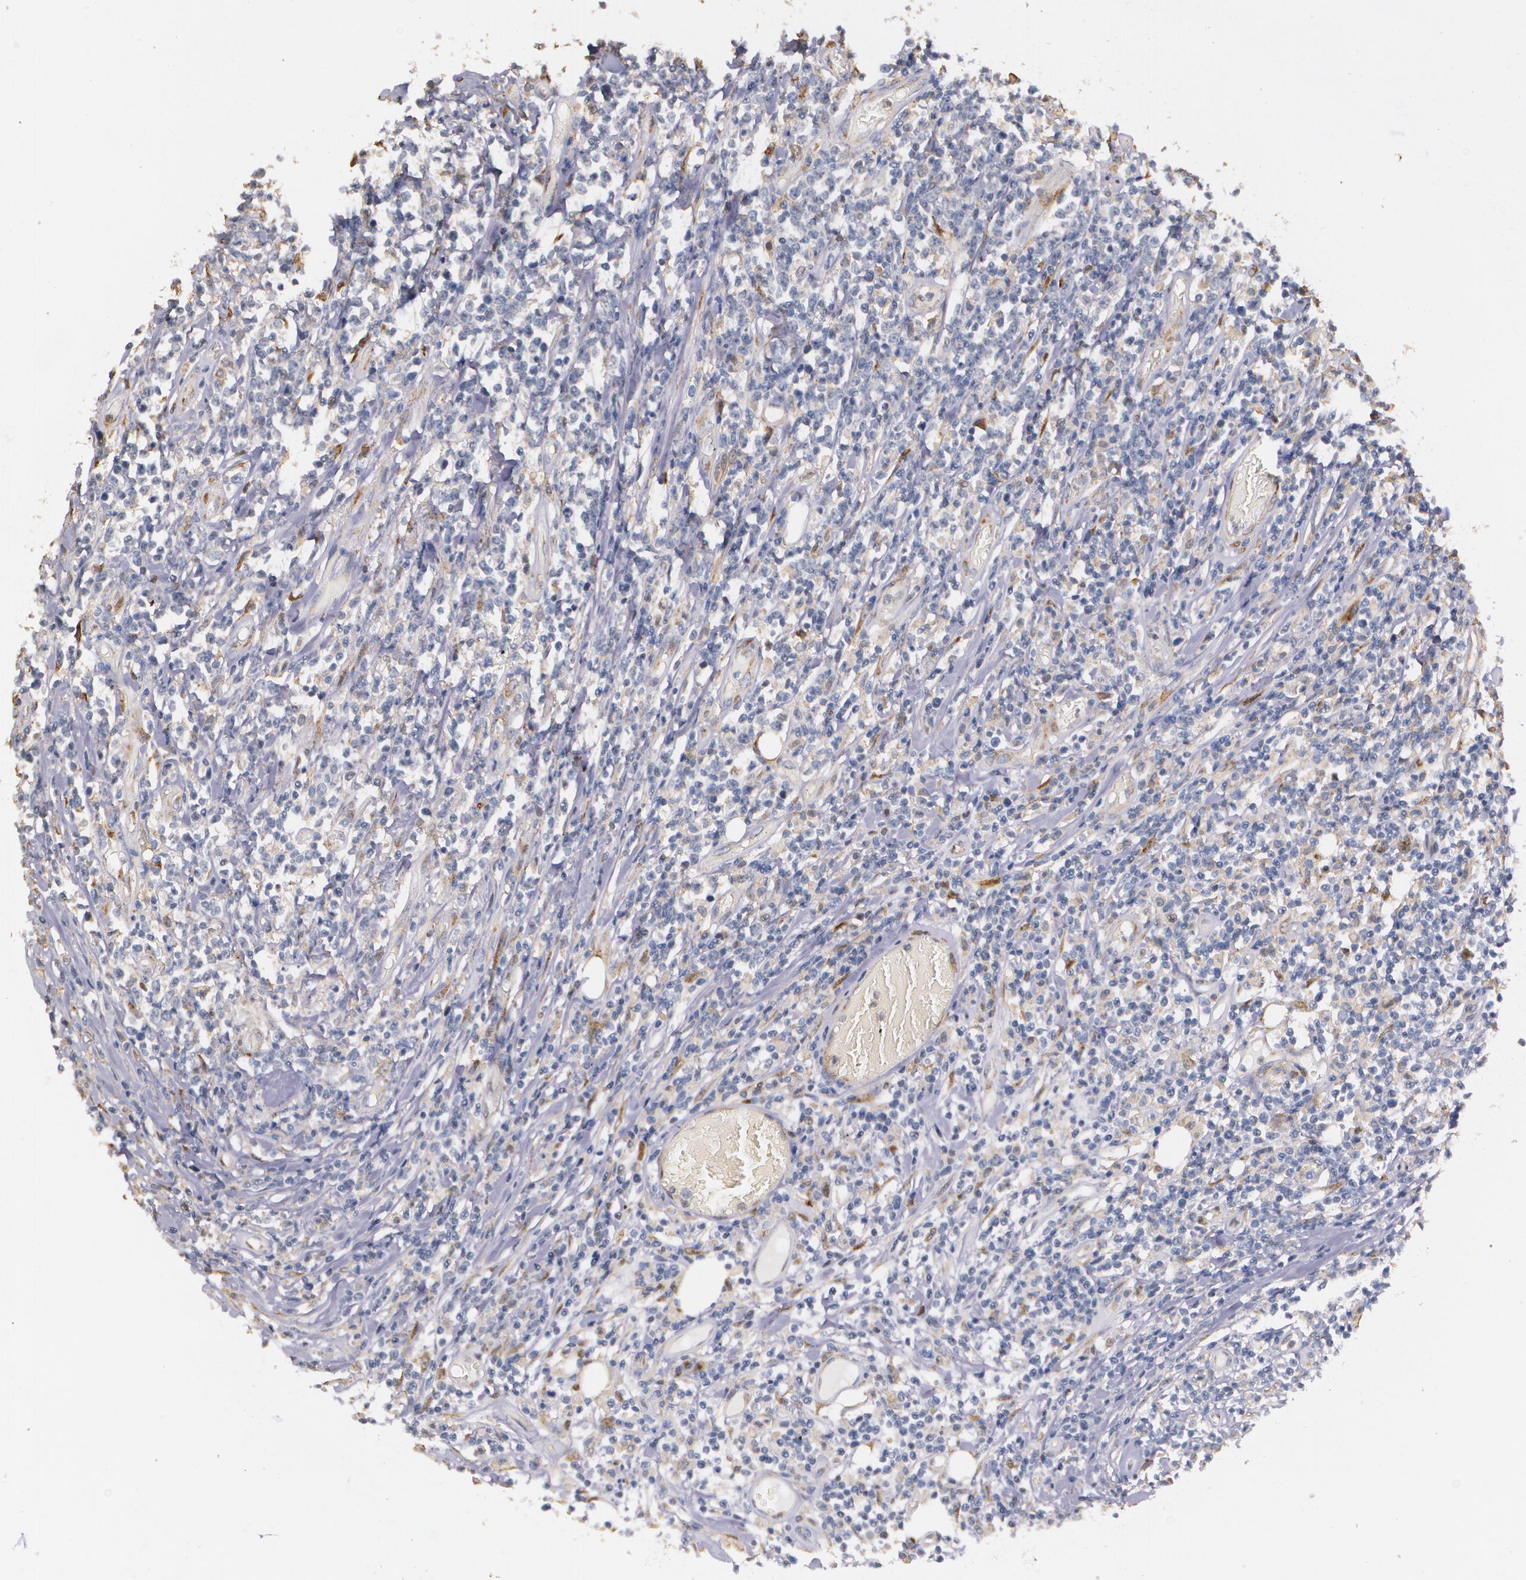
{"staining": {"intensity": "weak", "quantity": "25%-75%", "location": "cytoplasmic/membranous"}, "tissue": "lymphoma", "cell_type": "Tumor cells", "image_type": "cancer", "snomed": [{"axis": "morphology", "description": "Malignant lymphoma, non-Hodgkin's type, High grade"}, {"axis": "topography", "description": "Colon"}], "caption": "This histopathology image shows immunohistochemistry (IHC) staining of high-grade malignant lymphoma, non-Hodgkin's type, with low weak cytoplasmic/membranous expression in about 25%-75% of tumor cells.", "gene": "ATF3", "patient": {"sex": "male", "age": 82}}